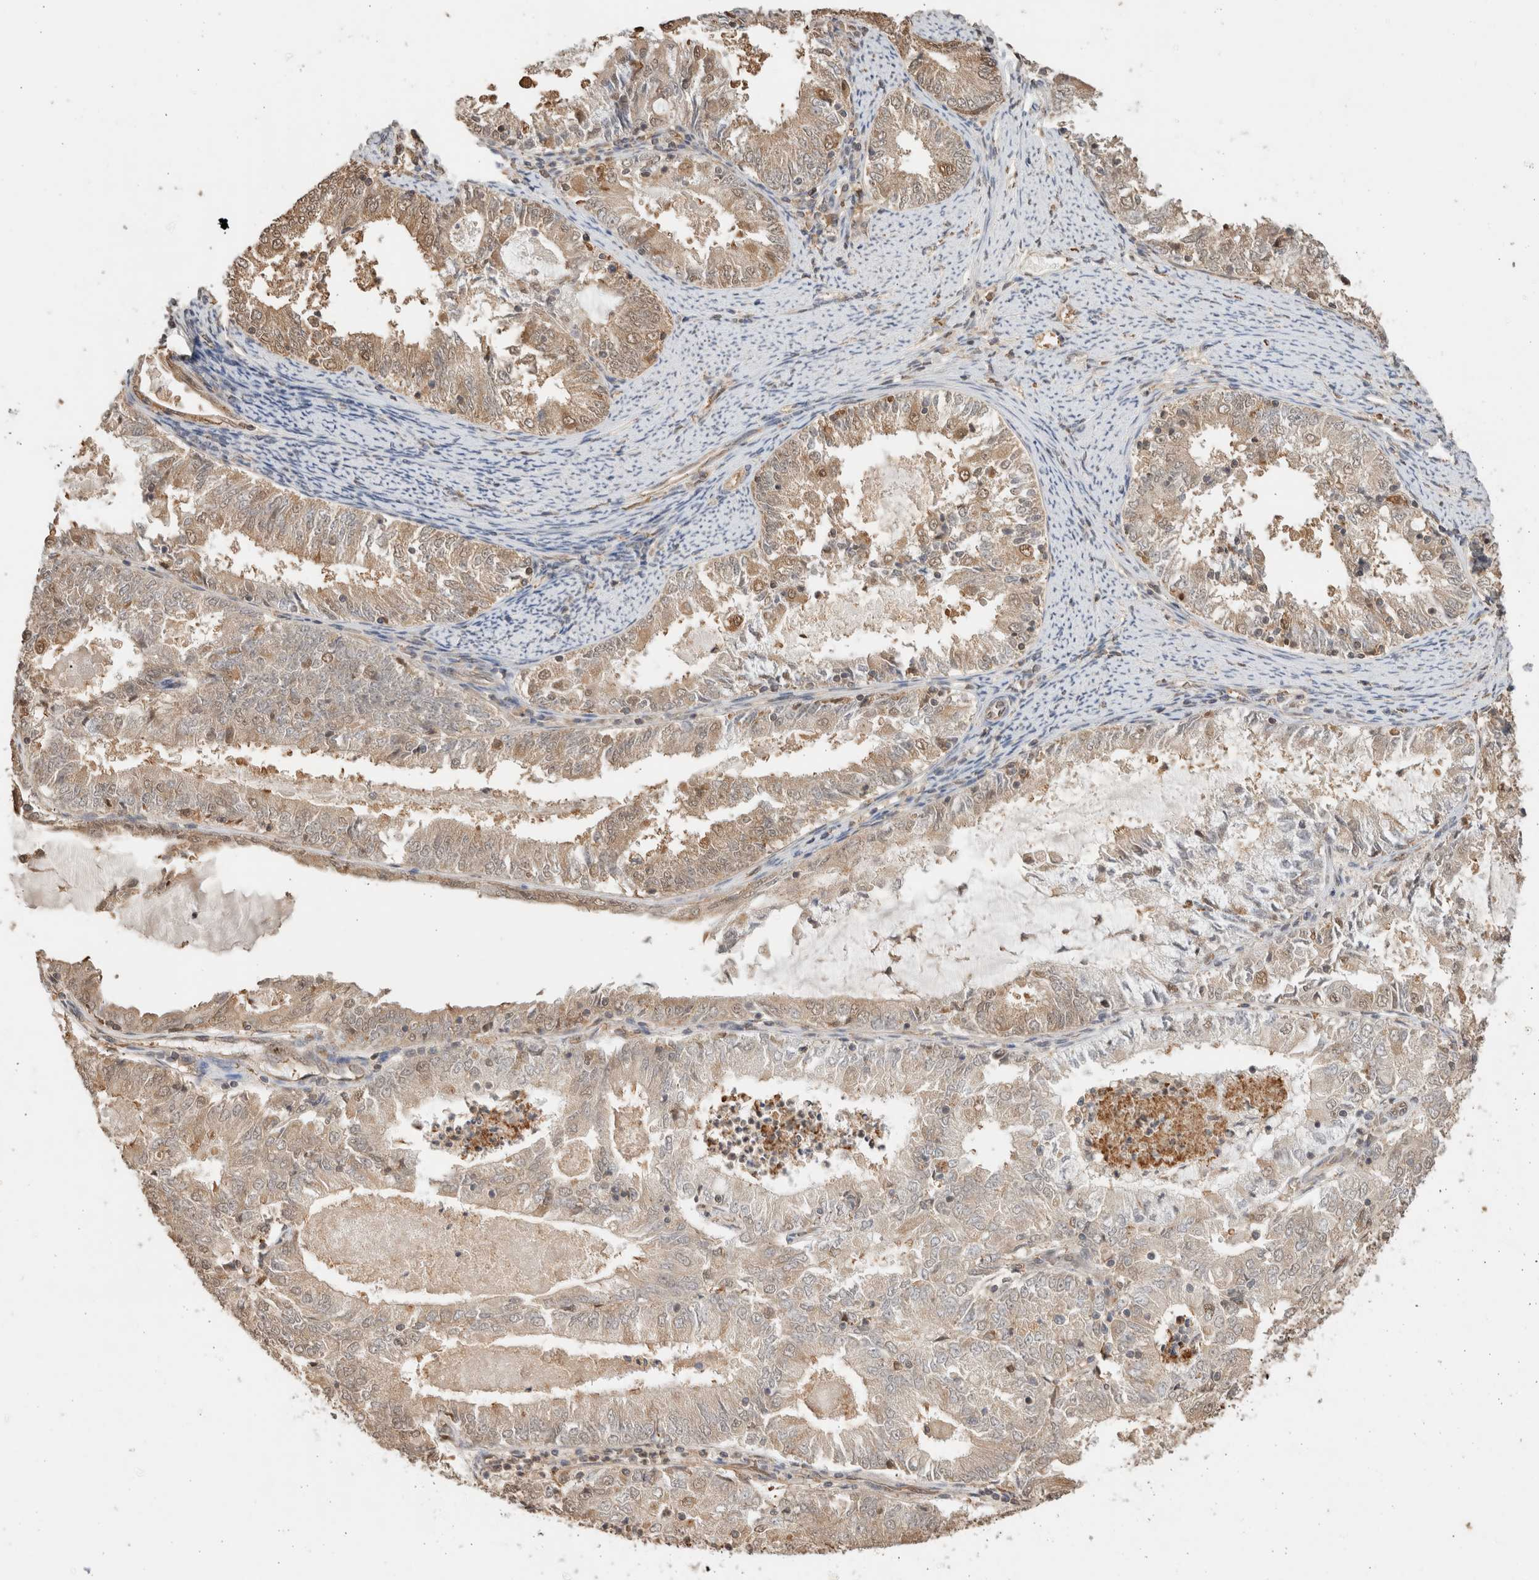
{"staining": {"intensity": "weak", "quantity": ">75%", "location": "cytoplasmic/membranous,nuclear"}, "tissue": "endometrial cancer", "cell_type": "Tumor cells", "image_type": "cancer", "snomed": [{"axis": "morphology", "description": "Adenocarcinoma, NOS"}, {"axis": "topography", "description": "Endometrium"}], "caption": "Adenocarcinoma (endometrial) stained for a protein exhibits weak cytoplasmic/membranous and nuclear positivity in tumor cells.", "gene": "YWHAH", "patient": {"sex": "female", "age": 57}}